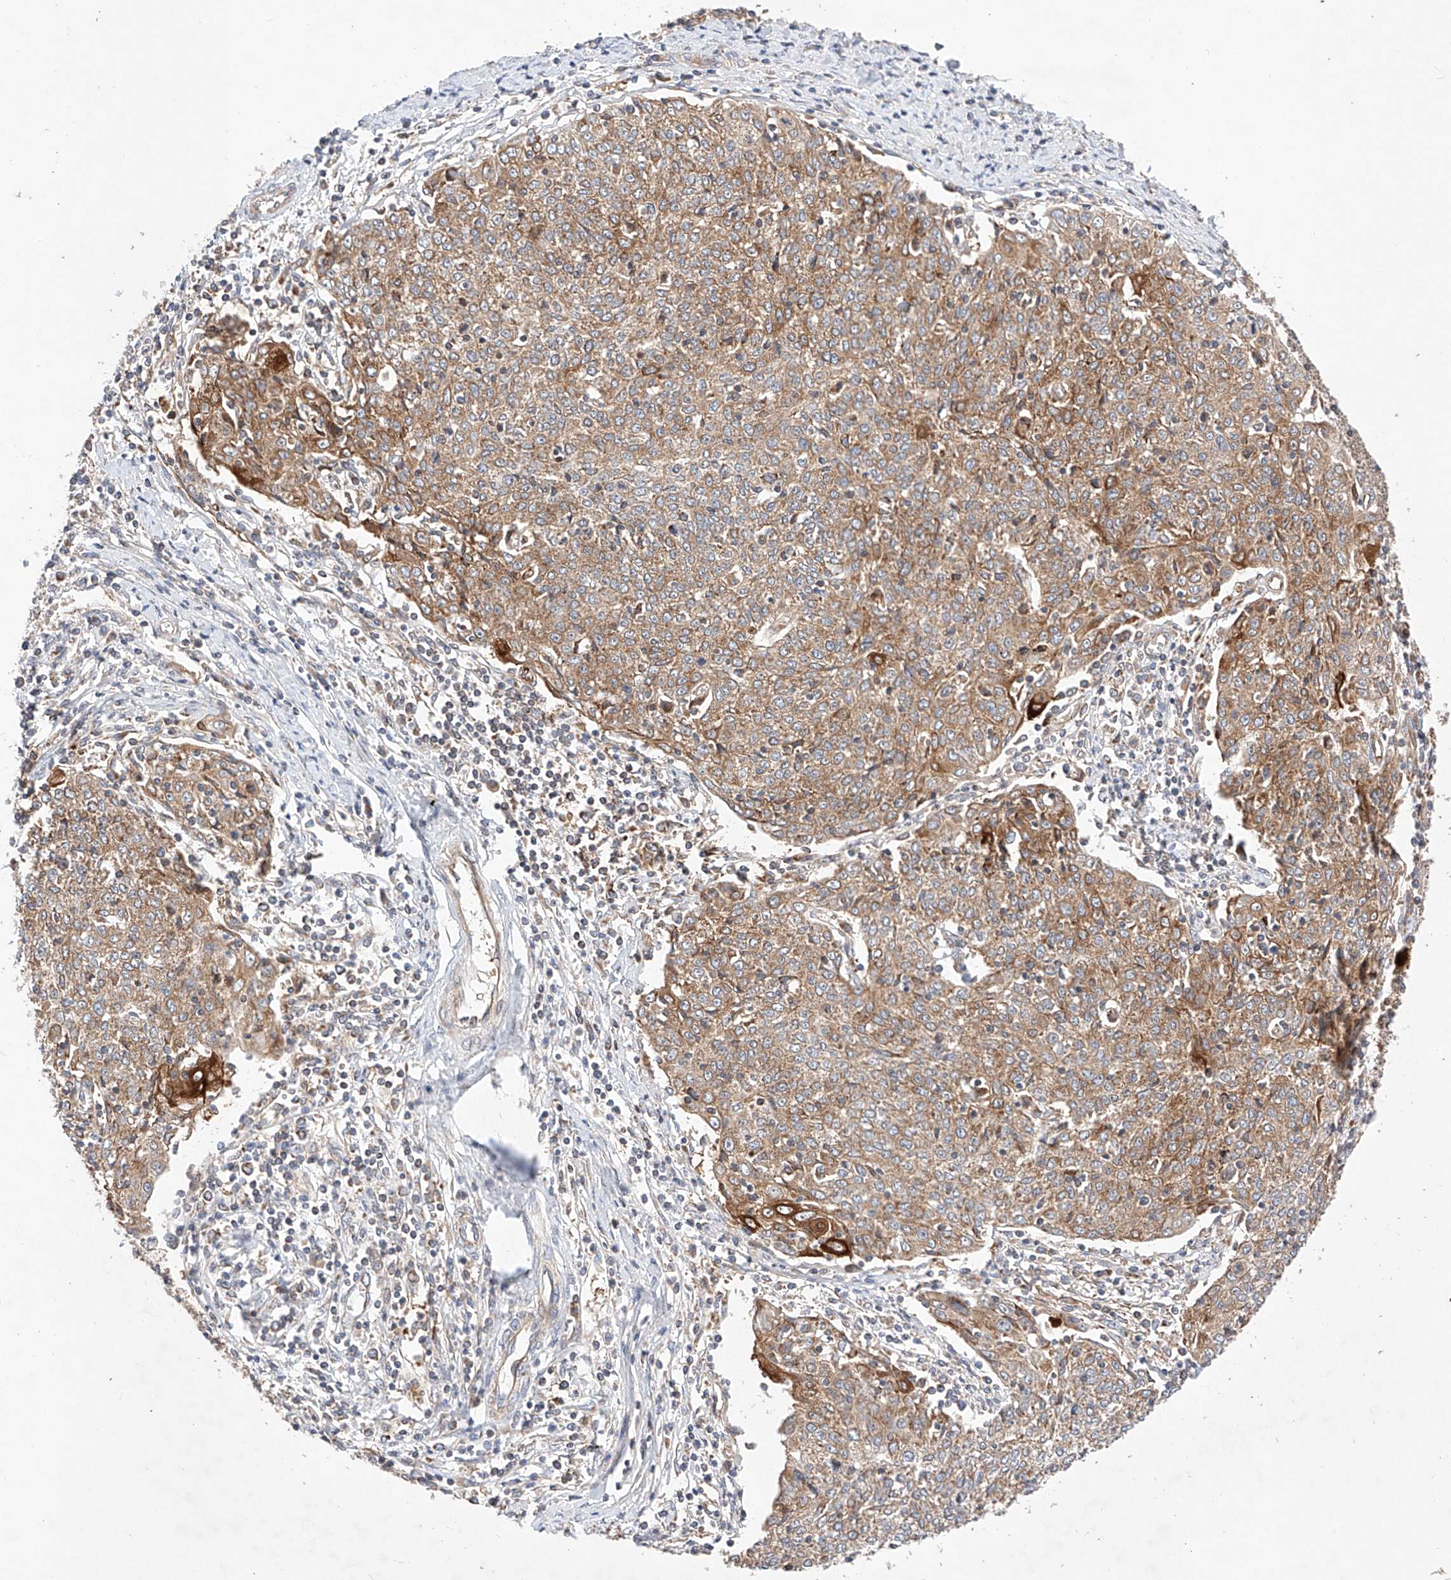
{"staining": {"intensity": "moderate", "quantity": ">75%", "location": "cytoplasmic/membranous"}, "tissue": "cervical cancer", "cell_type": "Tumor cells", "image_type": "cancer", "snomed": [{"axis": "morphology", "description": "Squamous cell carcinoma, NOS"}, {"axis": "topography", "description": "Cervix"}], "caption": "Cervical cancer stained for a protein (brown) demonstrates moderate cytoplasmic/membranous positive expression in approximately >75% of tumor cells.", "gene": "NR1D1", "patient": {"sex": "female", "age": 48}}